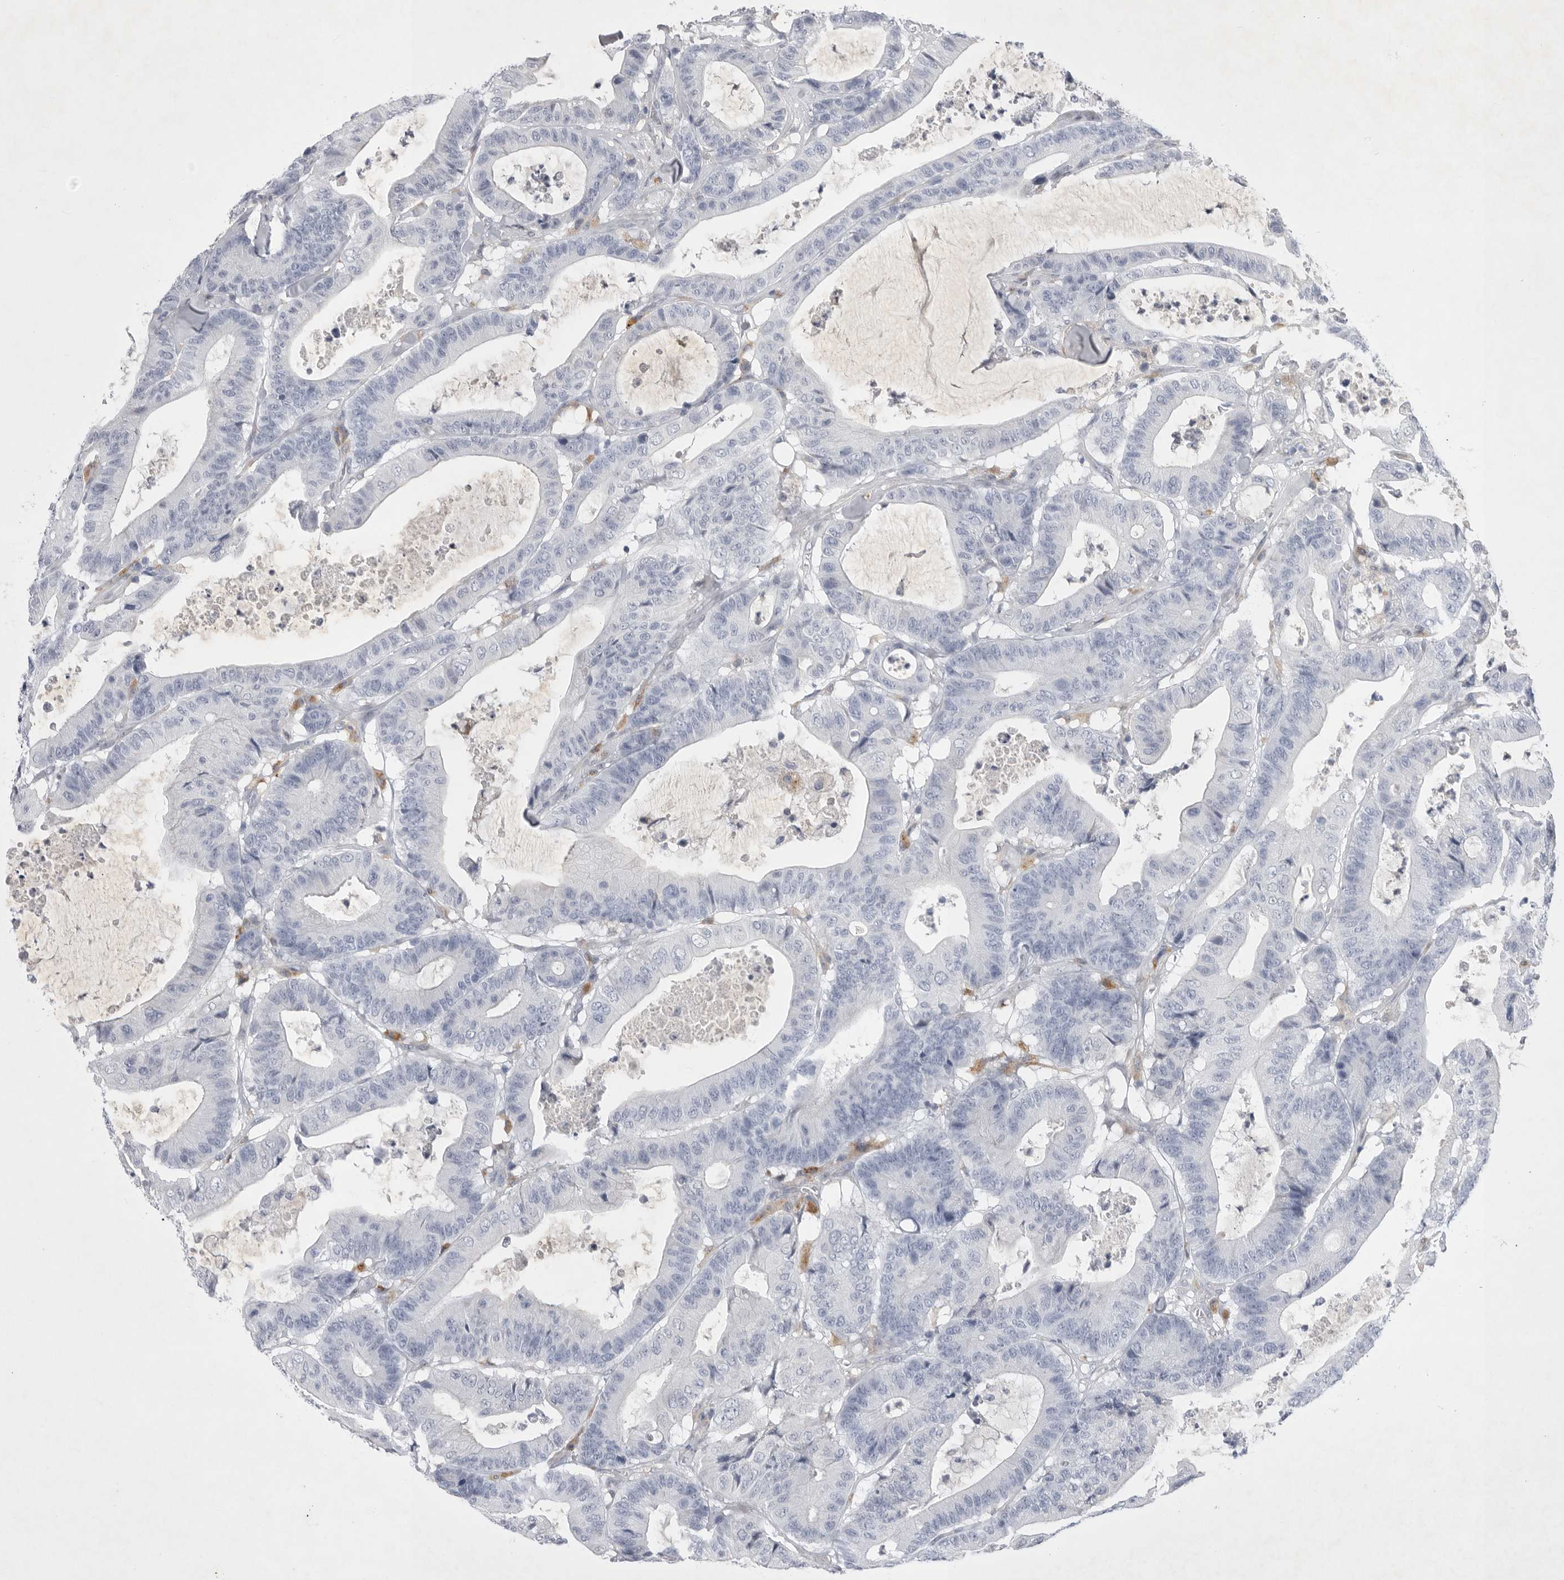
{"staining": {"intensity": "negative", "quantity": "none", "location": "none"}, "tissue": "colorectal cancer", "cell_type": "Tumor cells", "image_type": "cancer", "snomed": [{"axis": "morphology", "description": "Adenocarcinoma, NOS"}, {"axis": "topography", "description": "Colon"}], "caption": "IHC of adenocarcinoma (colorectal) reveals no staining in tumor cells.", "gene": "SIGLEC10", "patient": {"sex": "female", "age": 84}}